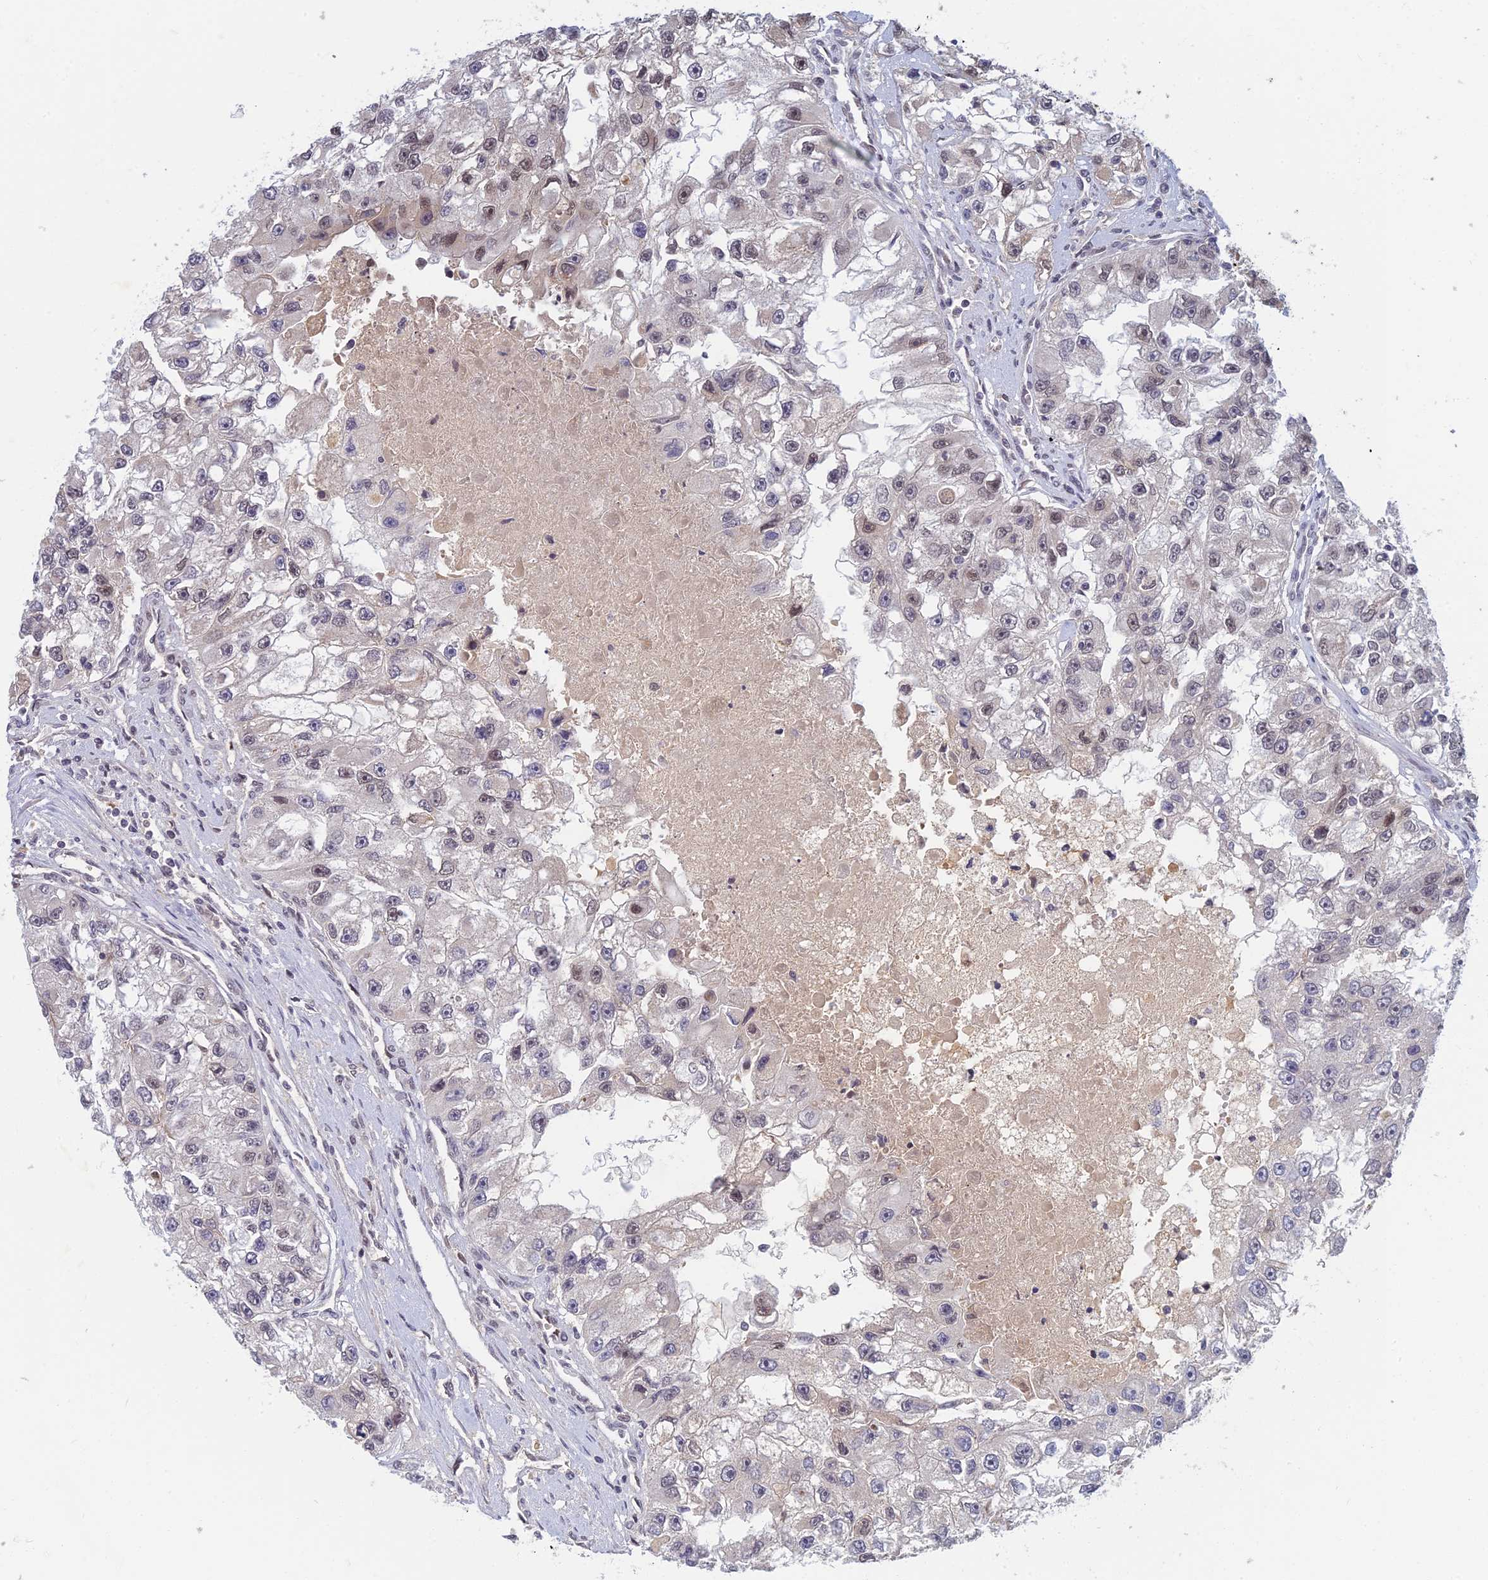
{"staining": {"intensity": "moderate", "quantity": "<25%", "location": "nuclear"}, "tissue": "renal cancer", "cell_type": "Tumor cells", "image_type": "cancer", "snomed": [{"axis": "morphology", "description": "Adenocarcinoma, NOS"}, {"axis": "topography", "description": "Kidney"}], "caption": "Protein positivity by immunohistochemistry reveals moderate nuclear expression in about <25% of tumor cells in renal cancer (adenocarcinoma). Using DAB (3,3'-diaminobenzidine) (brown) and hematoxylin (blue) stains, captured at high magnification using brightfield microscopy.", "gene": "TCEA2", "patient": {"sex": "male", "age": 63}}